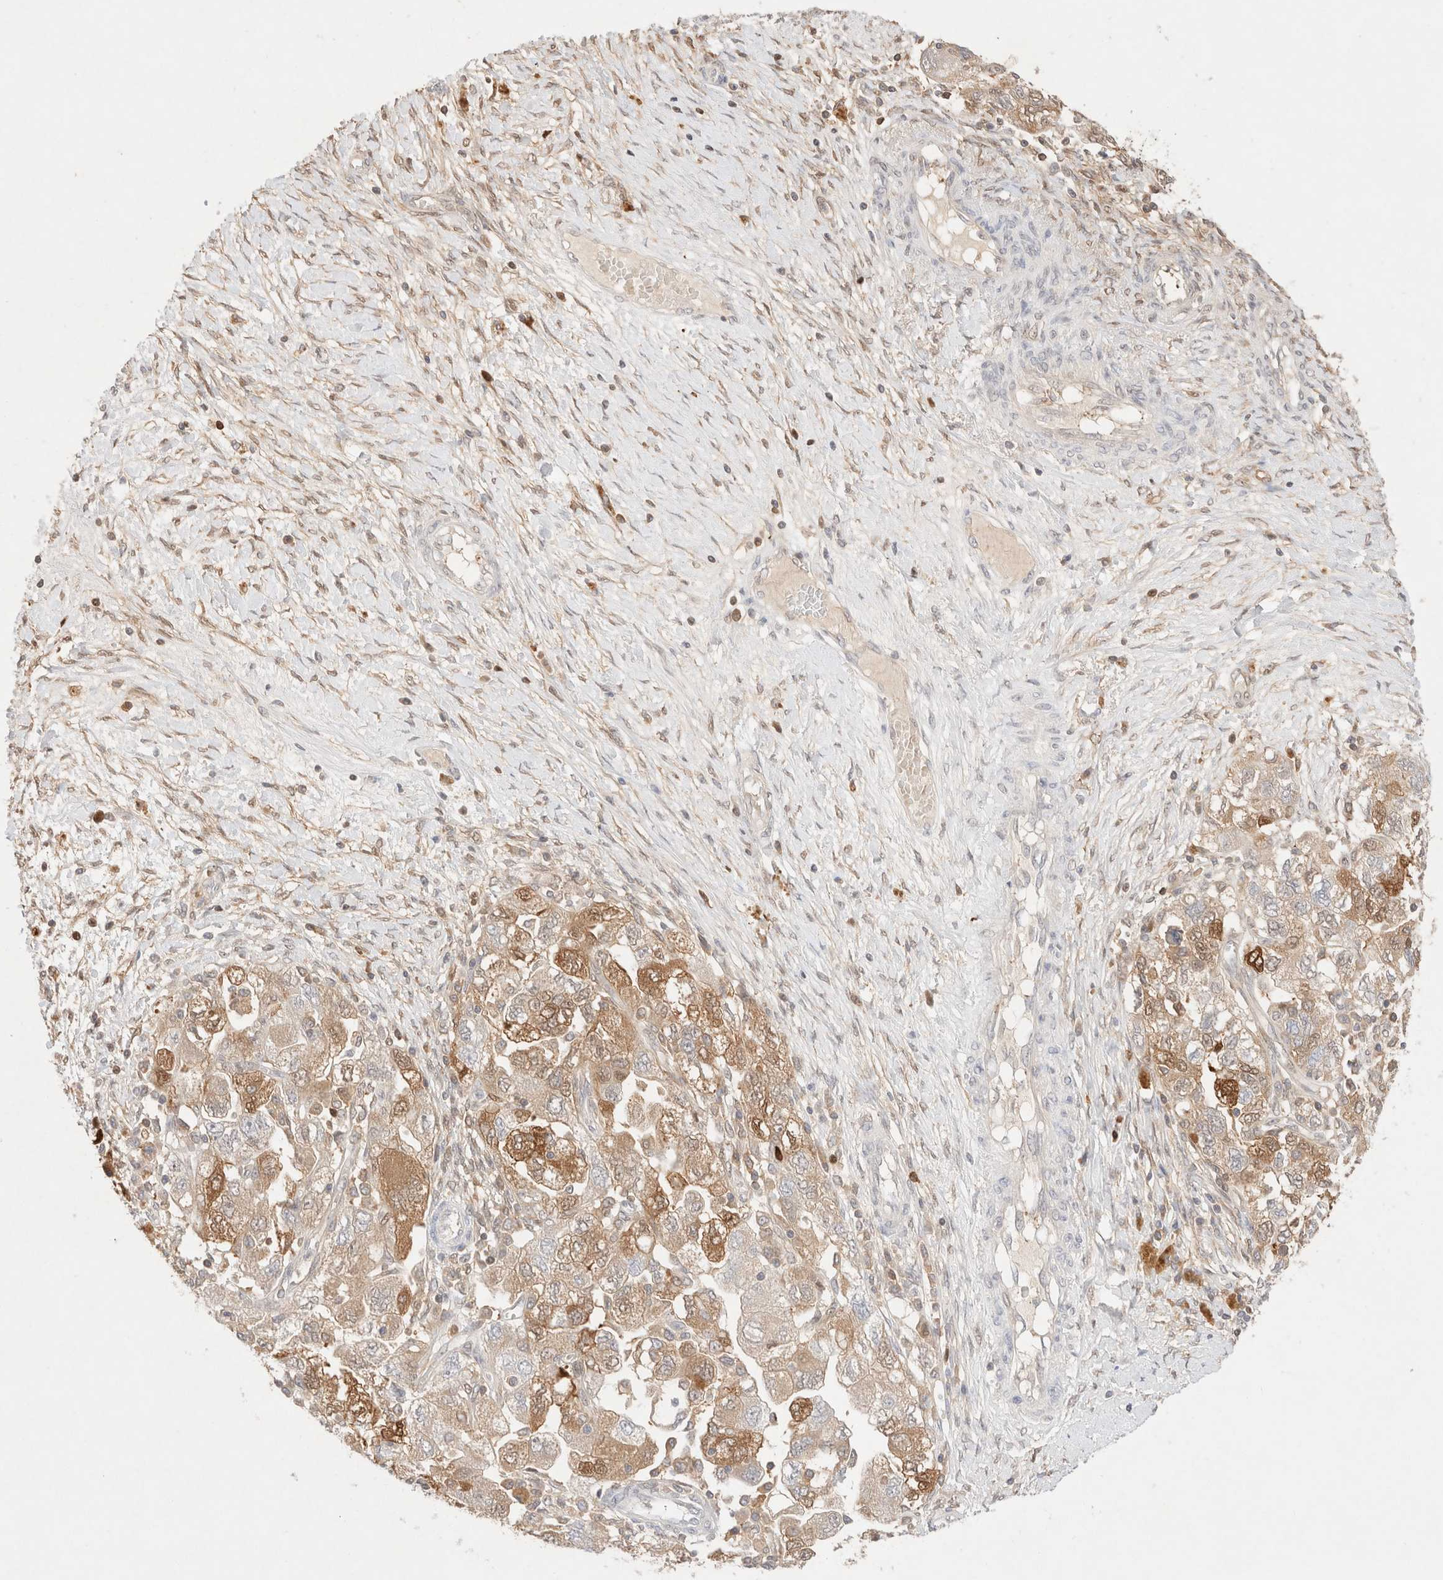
{"staining": {"intensity": "moderate", "quantity": "25%-75%", "location": "cytoplasmic/membranous,nuclear"}, "tissue": "ovarian cancer", "cell_type": "Tumor cells", "image_type": "cancer", "snomed": [{"axis": "morphology", "description": "Carcinoma, NOS"}, {"axis": "morphology", "description": "Cystadenocarcinoma, serous, NOS"}, {"axis": "topography", "description": "Ovary"}], "caption": "High-power microscopy captured an immunohistochemistry histopathology image of ovarian carcinoma, revealing moderate cytoplasmic/membranous and nuclear positivity in approximately 25%-75% of tumor cells. The staining is performed using DAB (3,3'-diaminobenzidine) brown chromogen to label protein expression. The nuclei are counter-stained blue using hematoxylin.", "gene": "STARD10", "patient": {"sex": "female", "age": 69}}